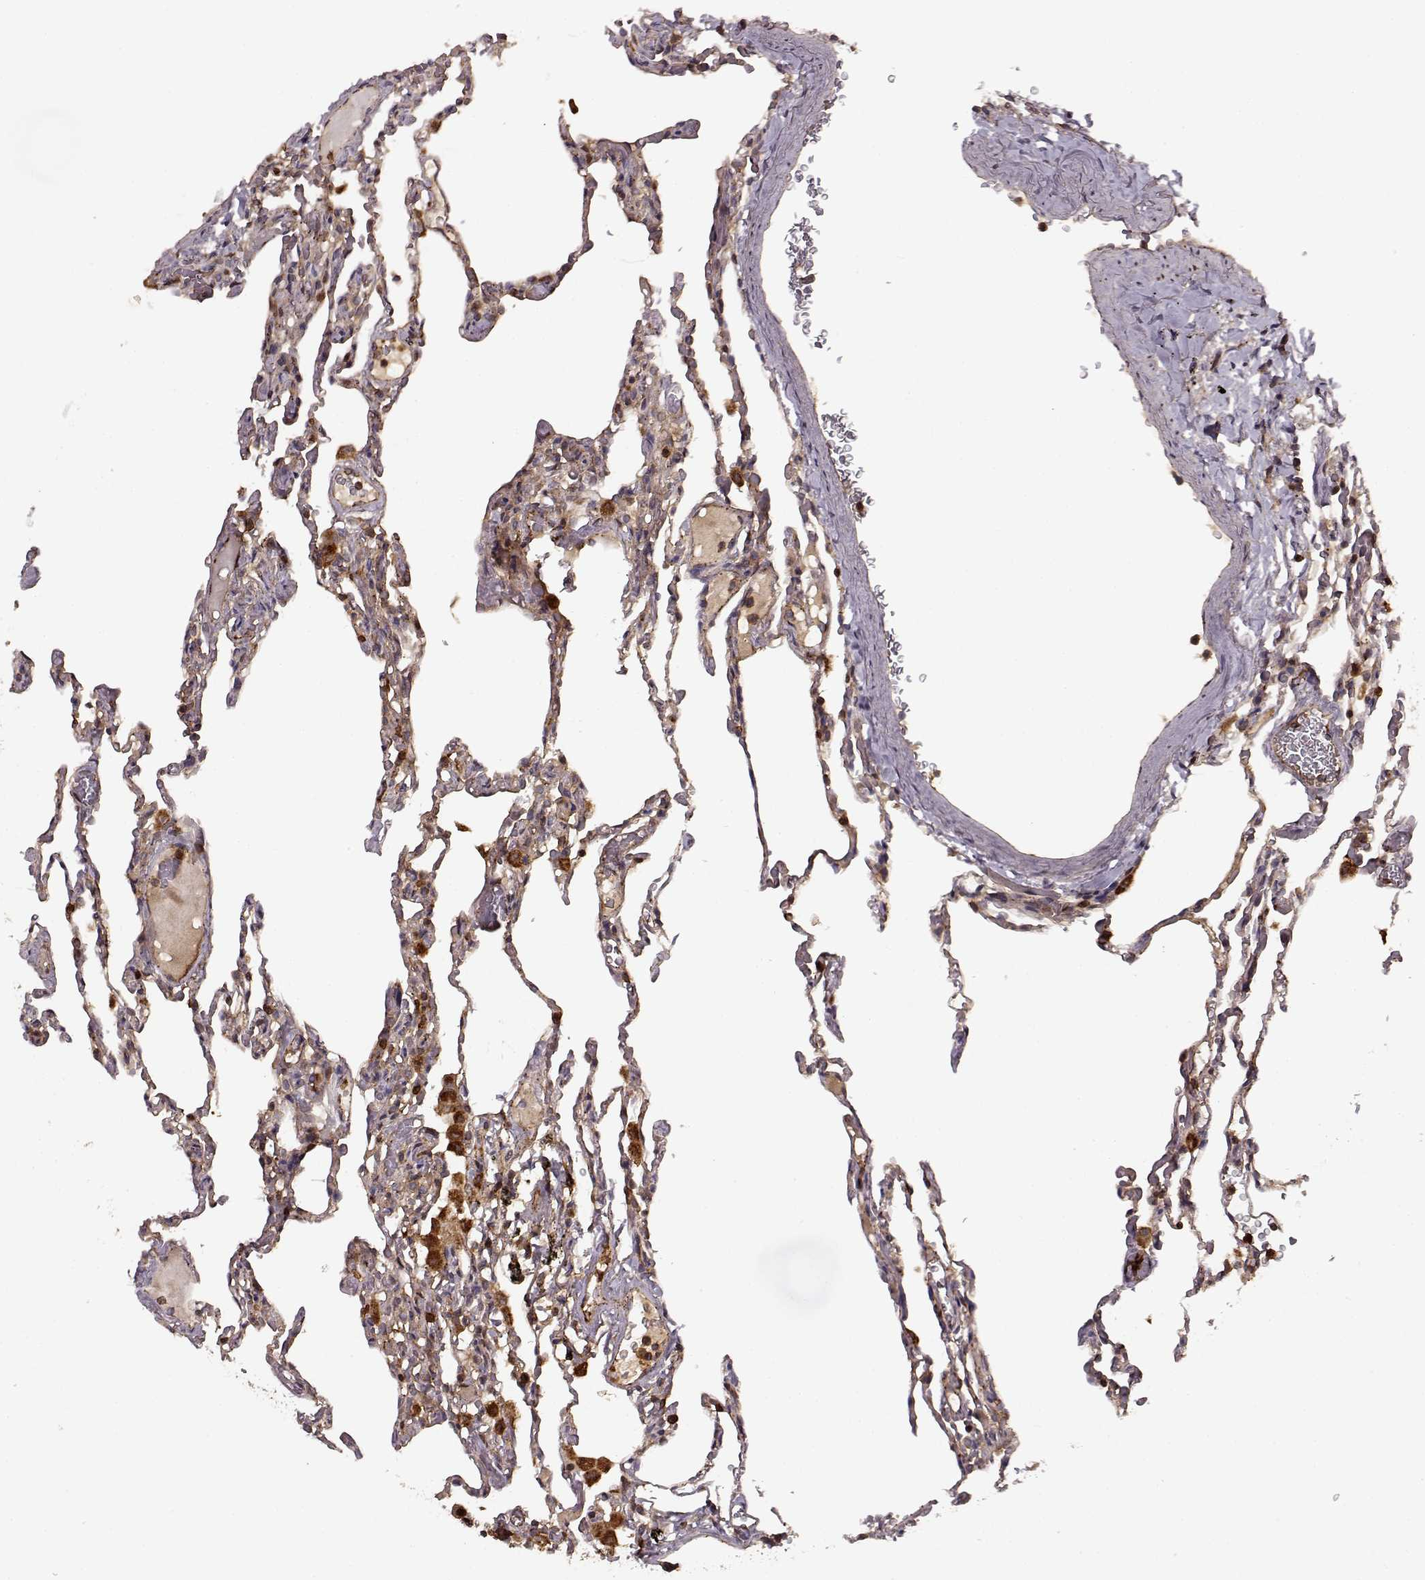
{"staining": {"intensity": "negative", "quantity": "none", "location": "none"}, "tissue": "lung", "cell_type": "Alveolar cells", "image_type": "normal", "snomed": [{"axis": "morphology", "description": "Normal tissue, NOS"}, {"axis": "topography", "description": "Lung"}], "caption": "An immunohistochemistry image of unremarkable lung is shown. There is no staining in alveolar cells of lung. (Brightfield microscopy of DAB immunohistochemistry (IHC) at high magnification).", "gene": "IFRD2", "patient": {"sex": "female", "age": 43}}